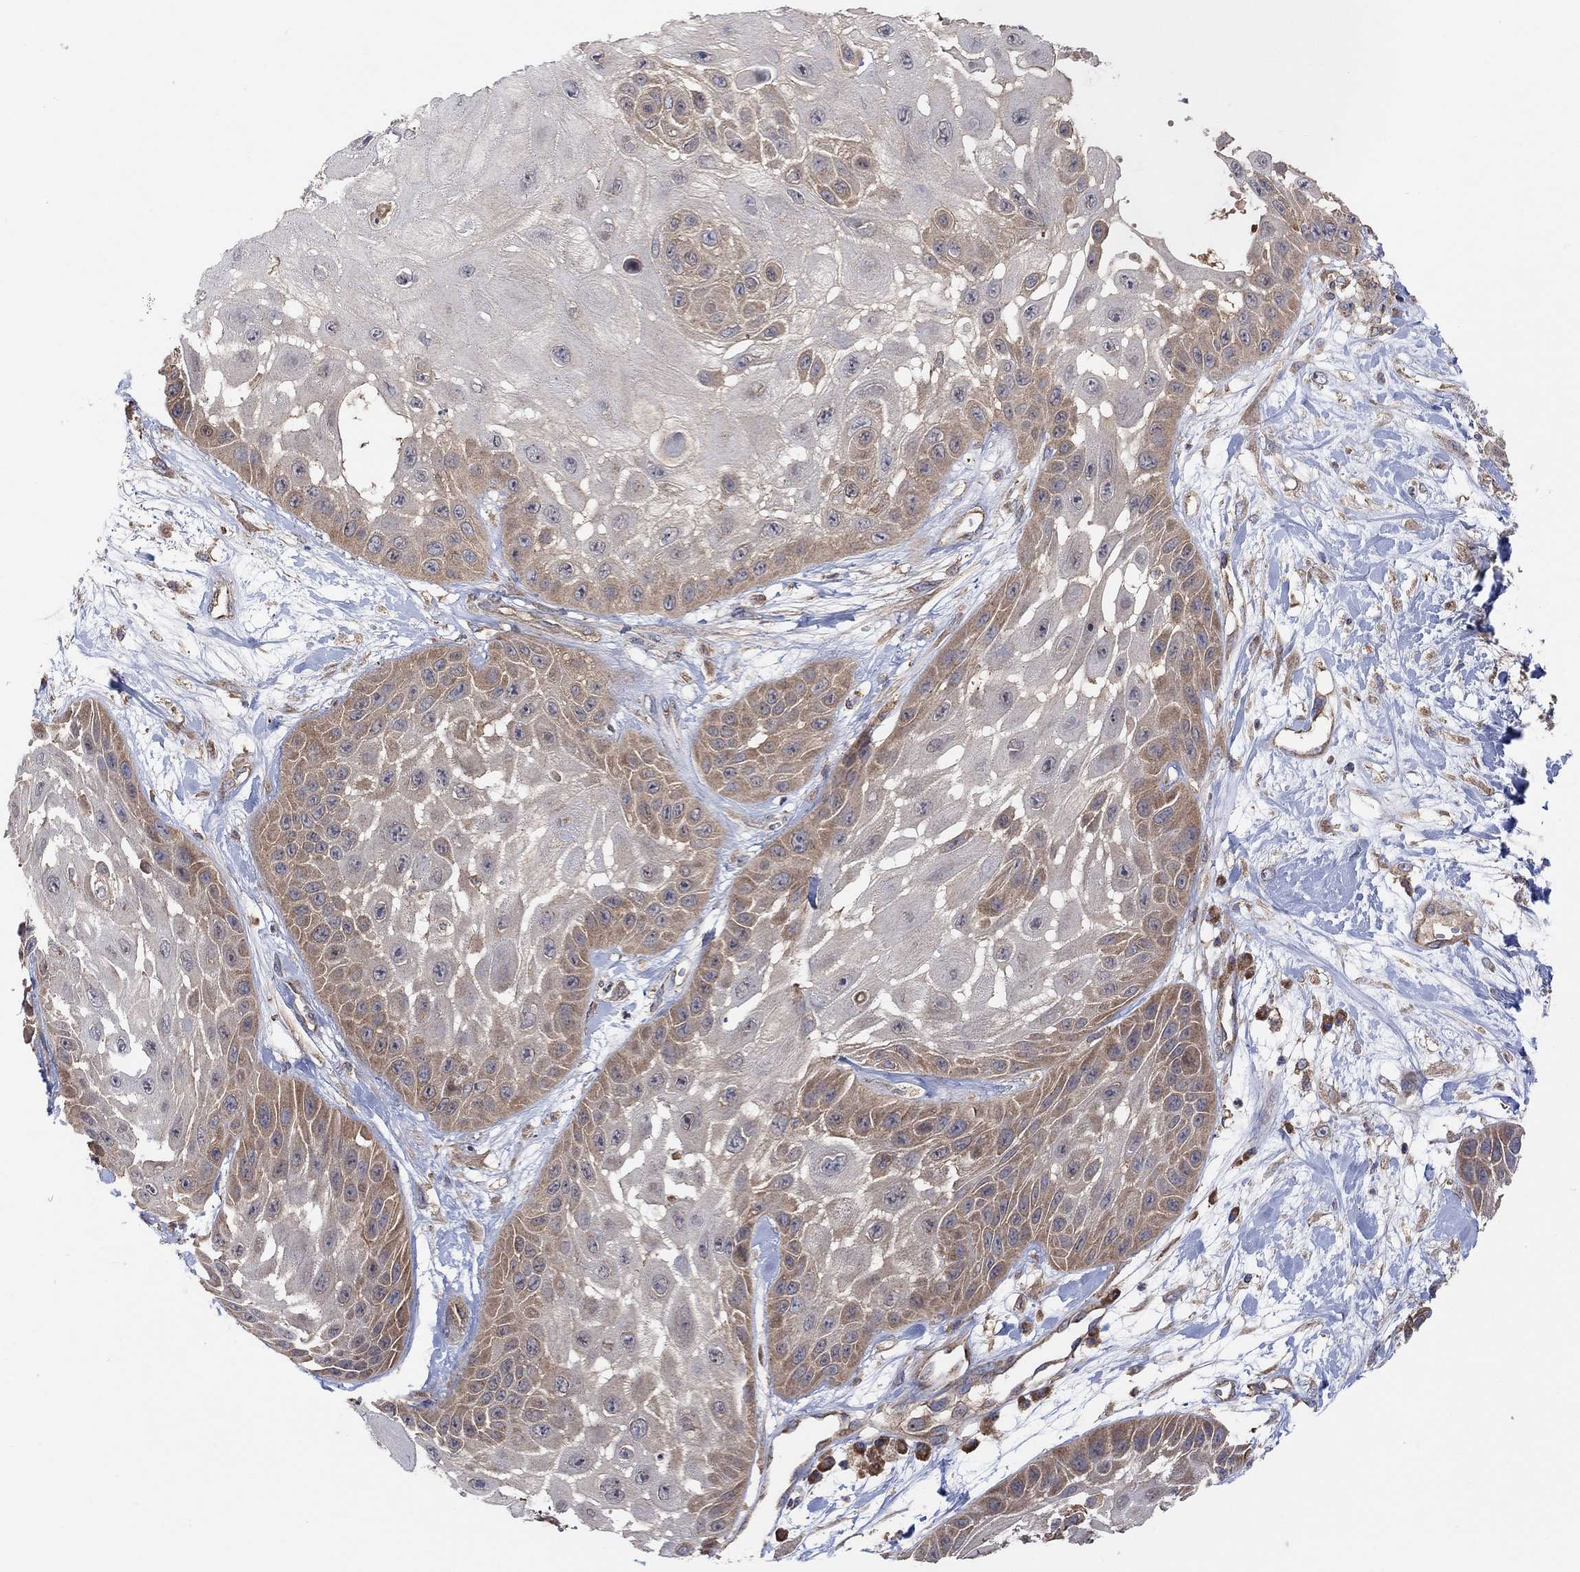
{"staining": {"intensity": "moderate", "quantity": "<25%", "location": "cytoplasmic/membranous"}, "tissue": "skin cancer", "cell_type": "Tumor cells", "image_type": "cancer", "snomed": [{"axis": "morphology", "description": "Normal tissue, NOS"}, {"axis": "morphology", "description": "Squamous cell carcinoma, NOS"}, {"axis": "topography", "description": "Skin"}], "caption": "Skin cancer (squamous cell carcinoma) tissue displays moderate cytoplasmic/membranous positivity in approximately <25% of tumor cells, visualized by immunohistochemistry.", "gene": "BLOC1S3", "patient": {"sex": "male", "age": 79}}